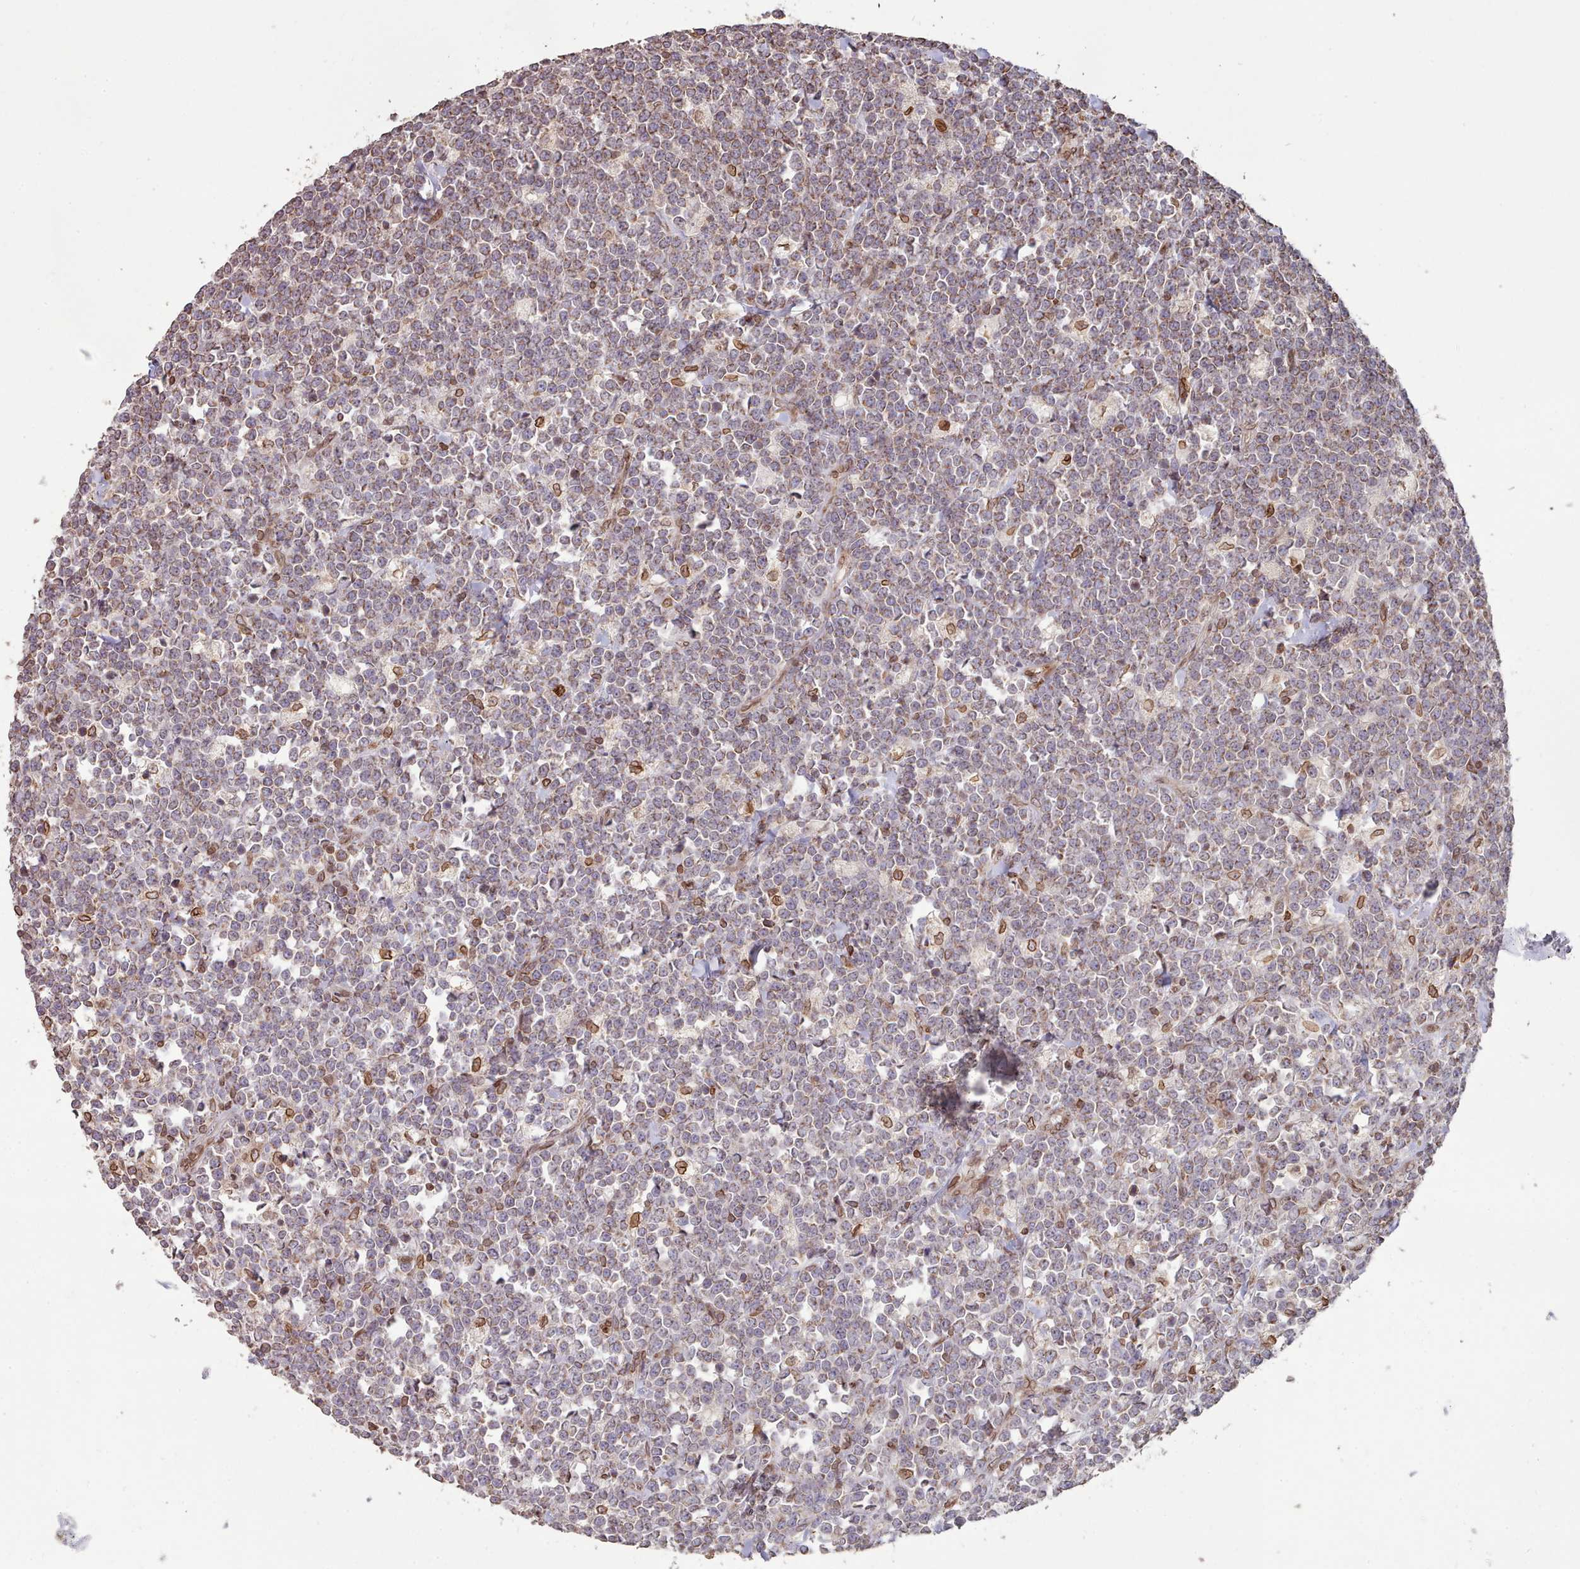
{"staining": {"intensity": "moderate", "quantity": "<25%", "location": "cytoplasmic/membranous,nuclear"}, "tissue": "lymphoma", "cell_type": "Tumor cells", "image_type": "cancer", "snomed": [{"axis": "morphology", "description": "Malignant lymphoma, non-Hodgkin's type, High grade"}, {"axis": "topography", "description": "Small intestine"}], "caption": "Malignant lymphoma, non-Hodgkin's type (high-grade) stained with a brown dye reveals moderate cytoplasmic/membranous and nuclear positive positivity in approximately <25% of tumor cells.", "gene": "TOR1AIP1", "patient": {"sex": "male", "age": 8}}